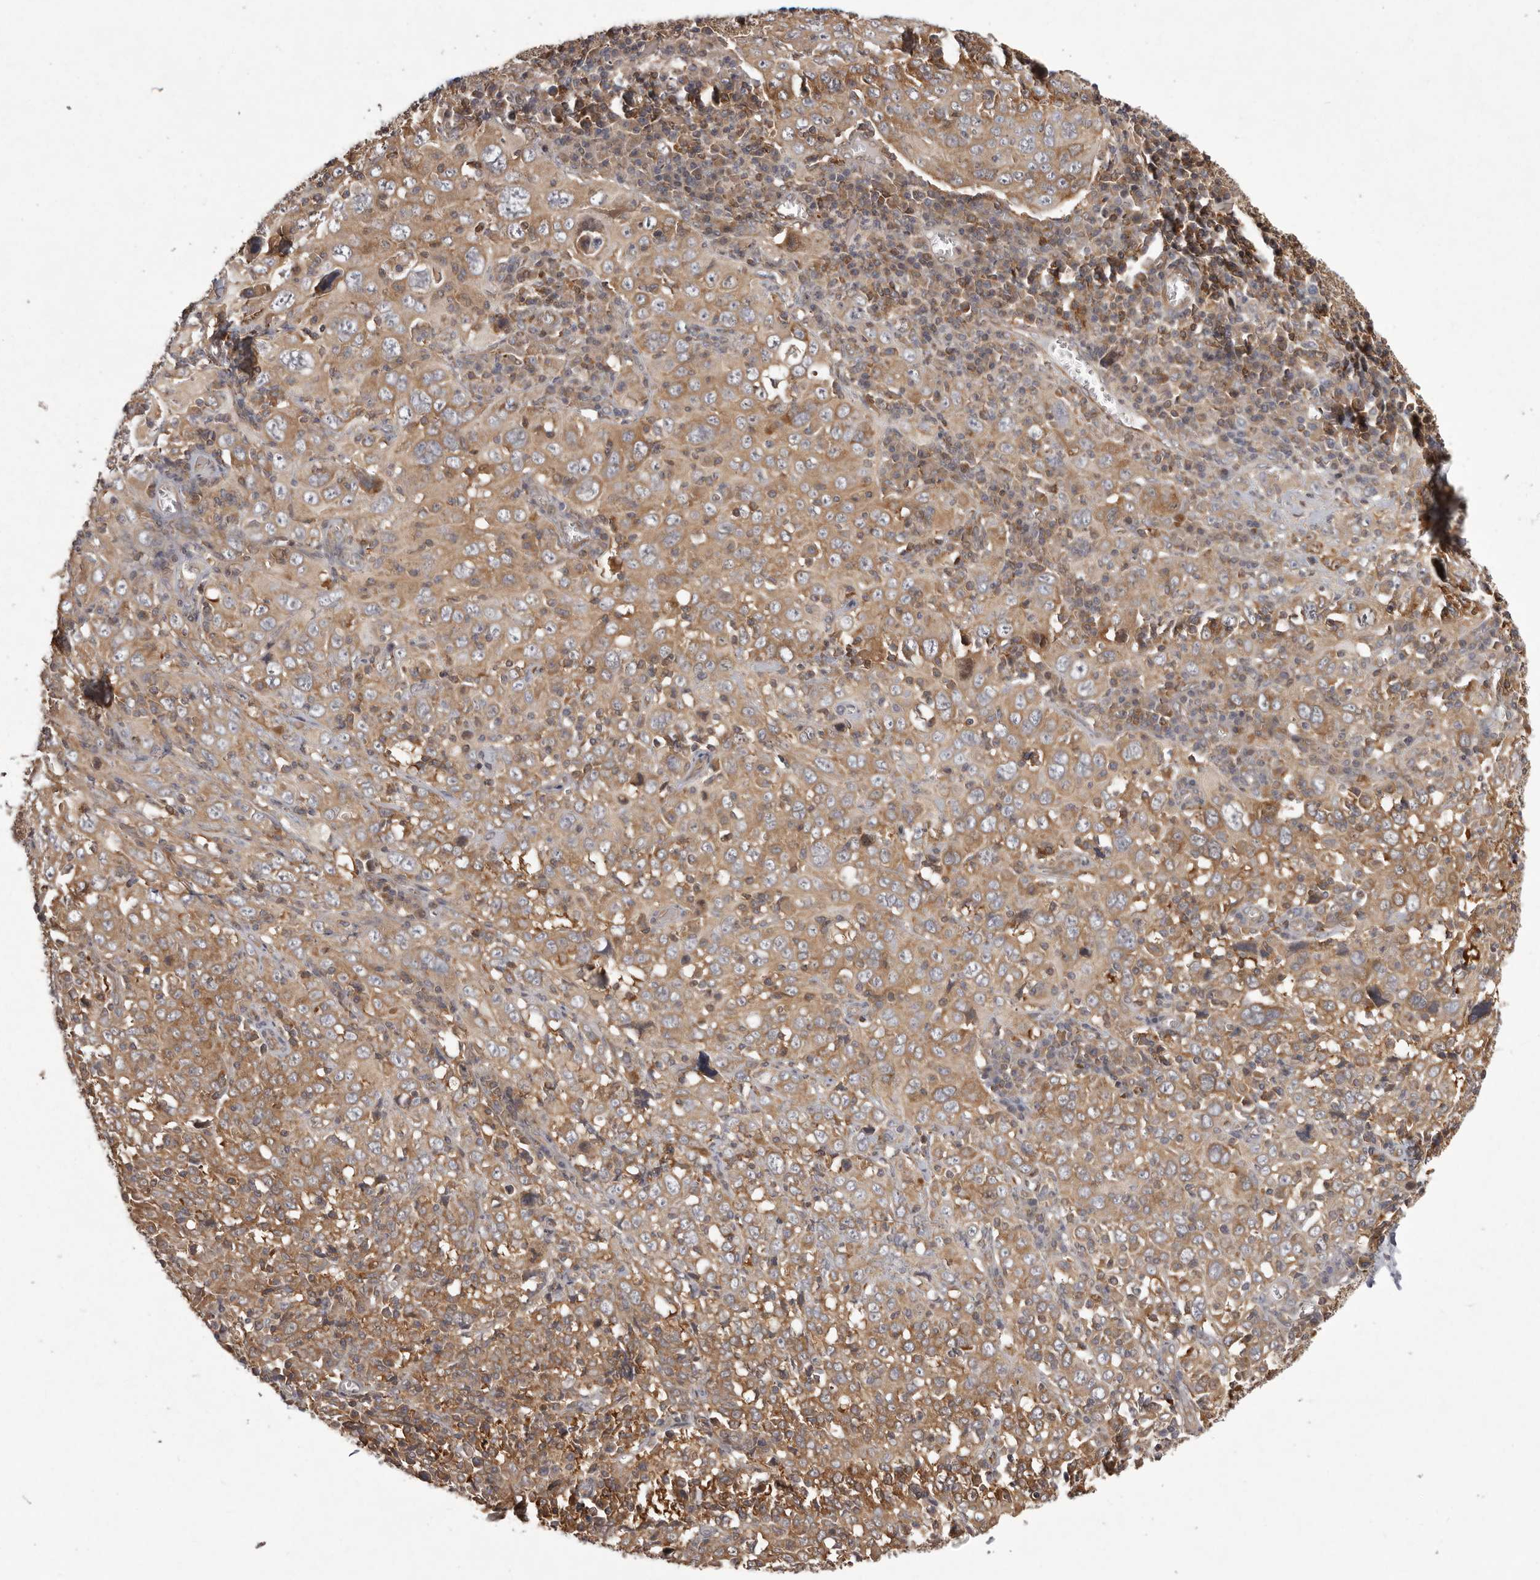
{"staining": {"intensity": "moderate", "quantity": ">75%", "location": "cytoplasmic/membranous"}, "tissue": "cervical cancer", "cell_type": "Tumor cells", "image_type": "cancer", "snomed": [{"axis": "morphology", "description": "Squamous cell carcinoma, NOS"}, {"axis": "topography", "description": "Cervix"}], "caption": "Immunohistochemical staining of squamous cell carcinoma (cervical) demonstrates moderate cytoplasmic/membranous protein expression in approximately >75% of tumor cells.", "gene": "NFKBIA", "patient": {"sex": "female", "age": 46}}